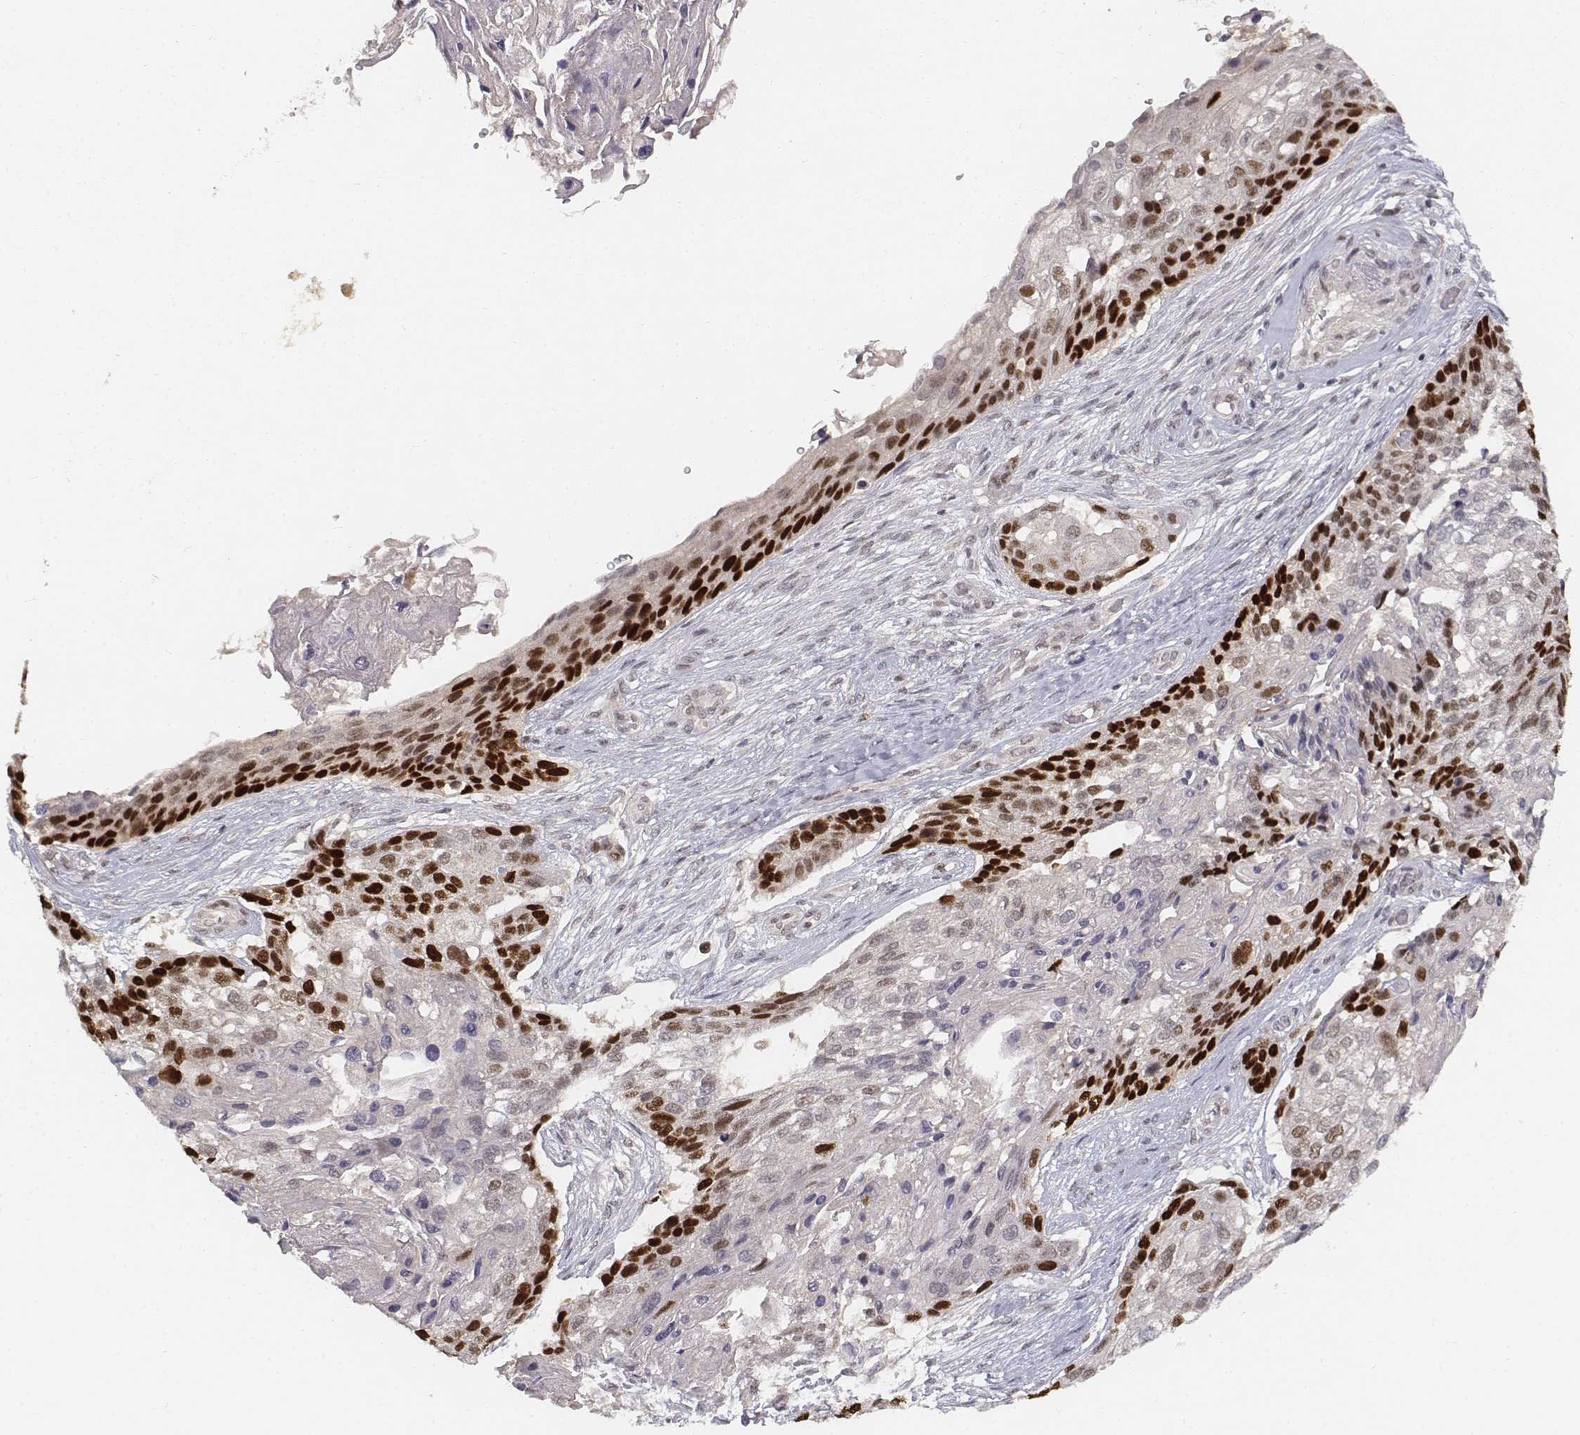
{"staining": {"intensity": "strong", "quantity": "25%-75%", "location": "nuclear"}, "tissue": "lung cancer", "cell_type": "Tumor cells", "image_type": "cancer", "snomed": [{"axis": "morphology", "description": "Squamous cell carcinoma, NOS"}, {"axis": "topography", "description": "Lung"}], "caption": "DAB immunohistochemical staining of lung squamous cell carcinoma shows strong nuclear protein positivity in about 25%-75% of tumor cells.", "gene": "FANCD2", "patient": {"sex": "male", "age": 69}}